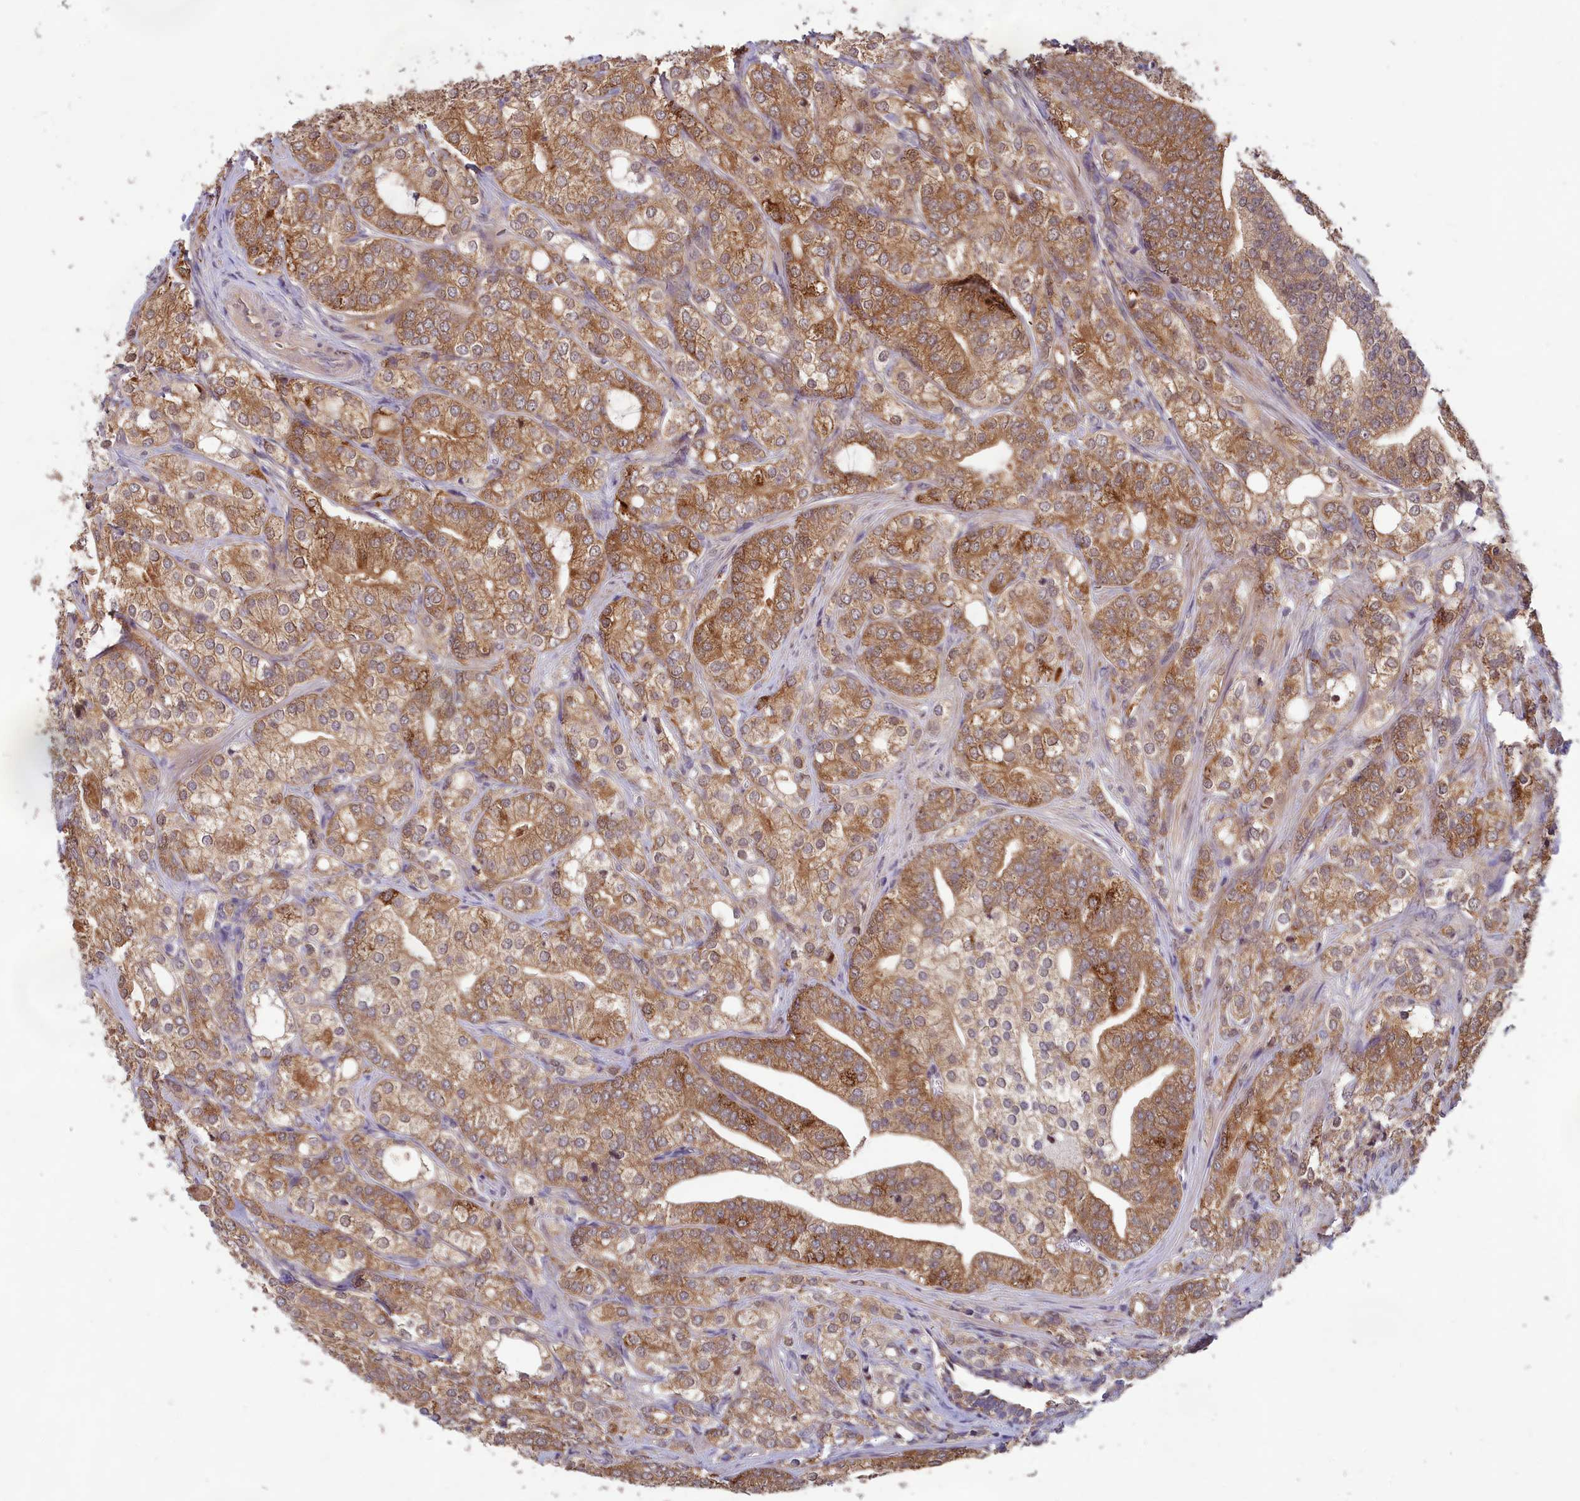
{"staining": {"intensity": "moderate", "quantity": ">75%", "location": "cytoplasmic/membranous"}, "tissue": "prostate cancer", "cell_type": "Tumor cells", "image_type": "cancer", "snomed": [{"axis": "morphology", "description": "Adenocarcinoma, High grade"}, {"axis": "topography", "description": "Prostate"}], "caption": "Moderate cytoplasmic/membranous positivity for a protein is appreciated in about >75% of tumor cells of prostate cancer using IHC.", "gene": "CCDC15", "patient": {"sex": "male", "age": 50}}